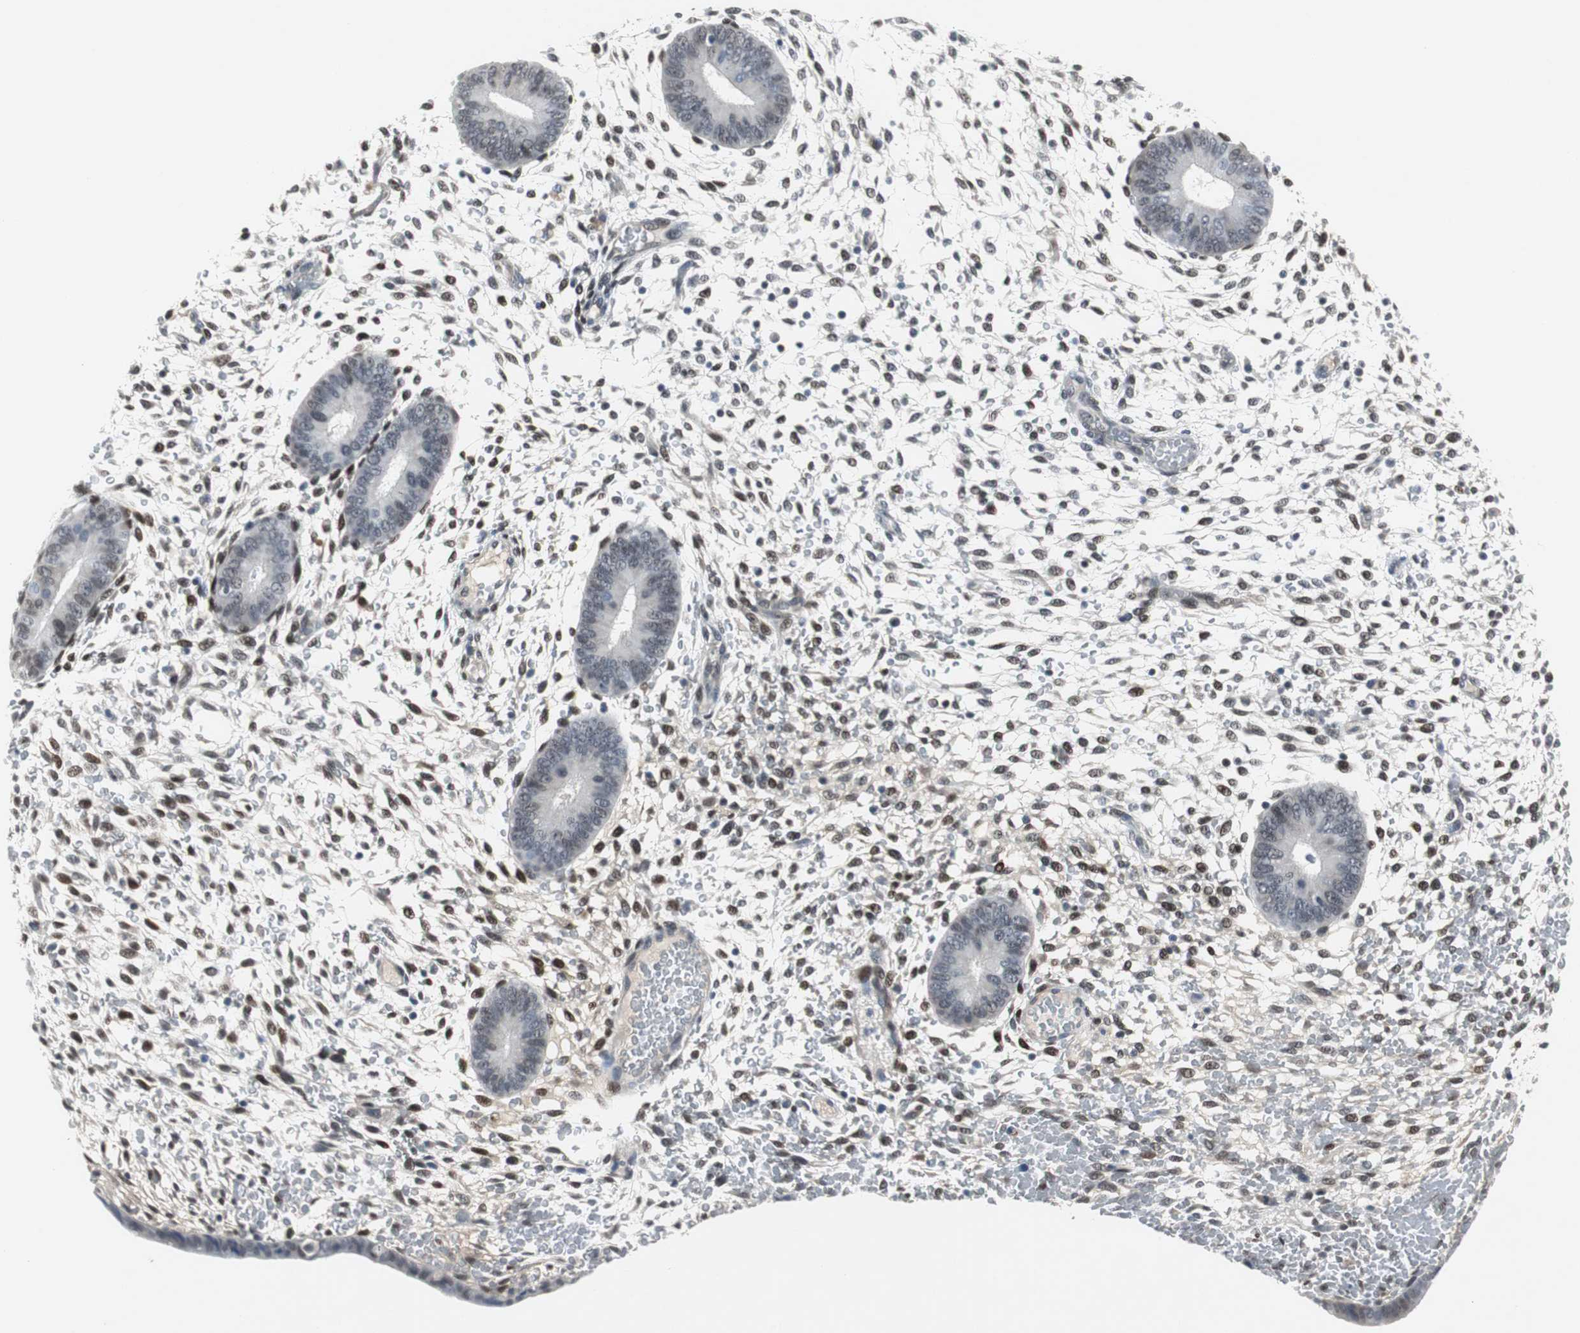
{"staining": {"intensity": "moderate", "quantity": "25%-75%", "location": "nuclear"}, "tissue": "endometrium", "cell_type": "Cells in endometrial stroma", "image_type": "normal", "snomed": [{"axis": "morphology", "description": "Normal tissue, NOS"}, {"axis": "topography", "description": "Endometrium"}], "caption": "Protein staining of normal endometrium reveals moderate nuclear staining in about 25%-75% of cells in endometrial stroma. The protein is shown in brown color, while the nuclei are stained blue.", "gene": "ELK1", "patient": {"sex": "female", "age": 42}}